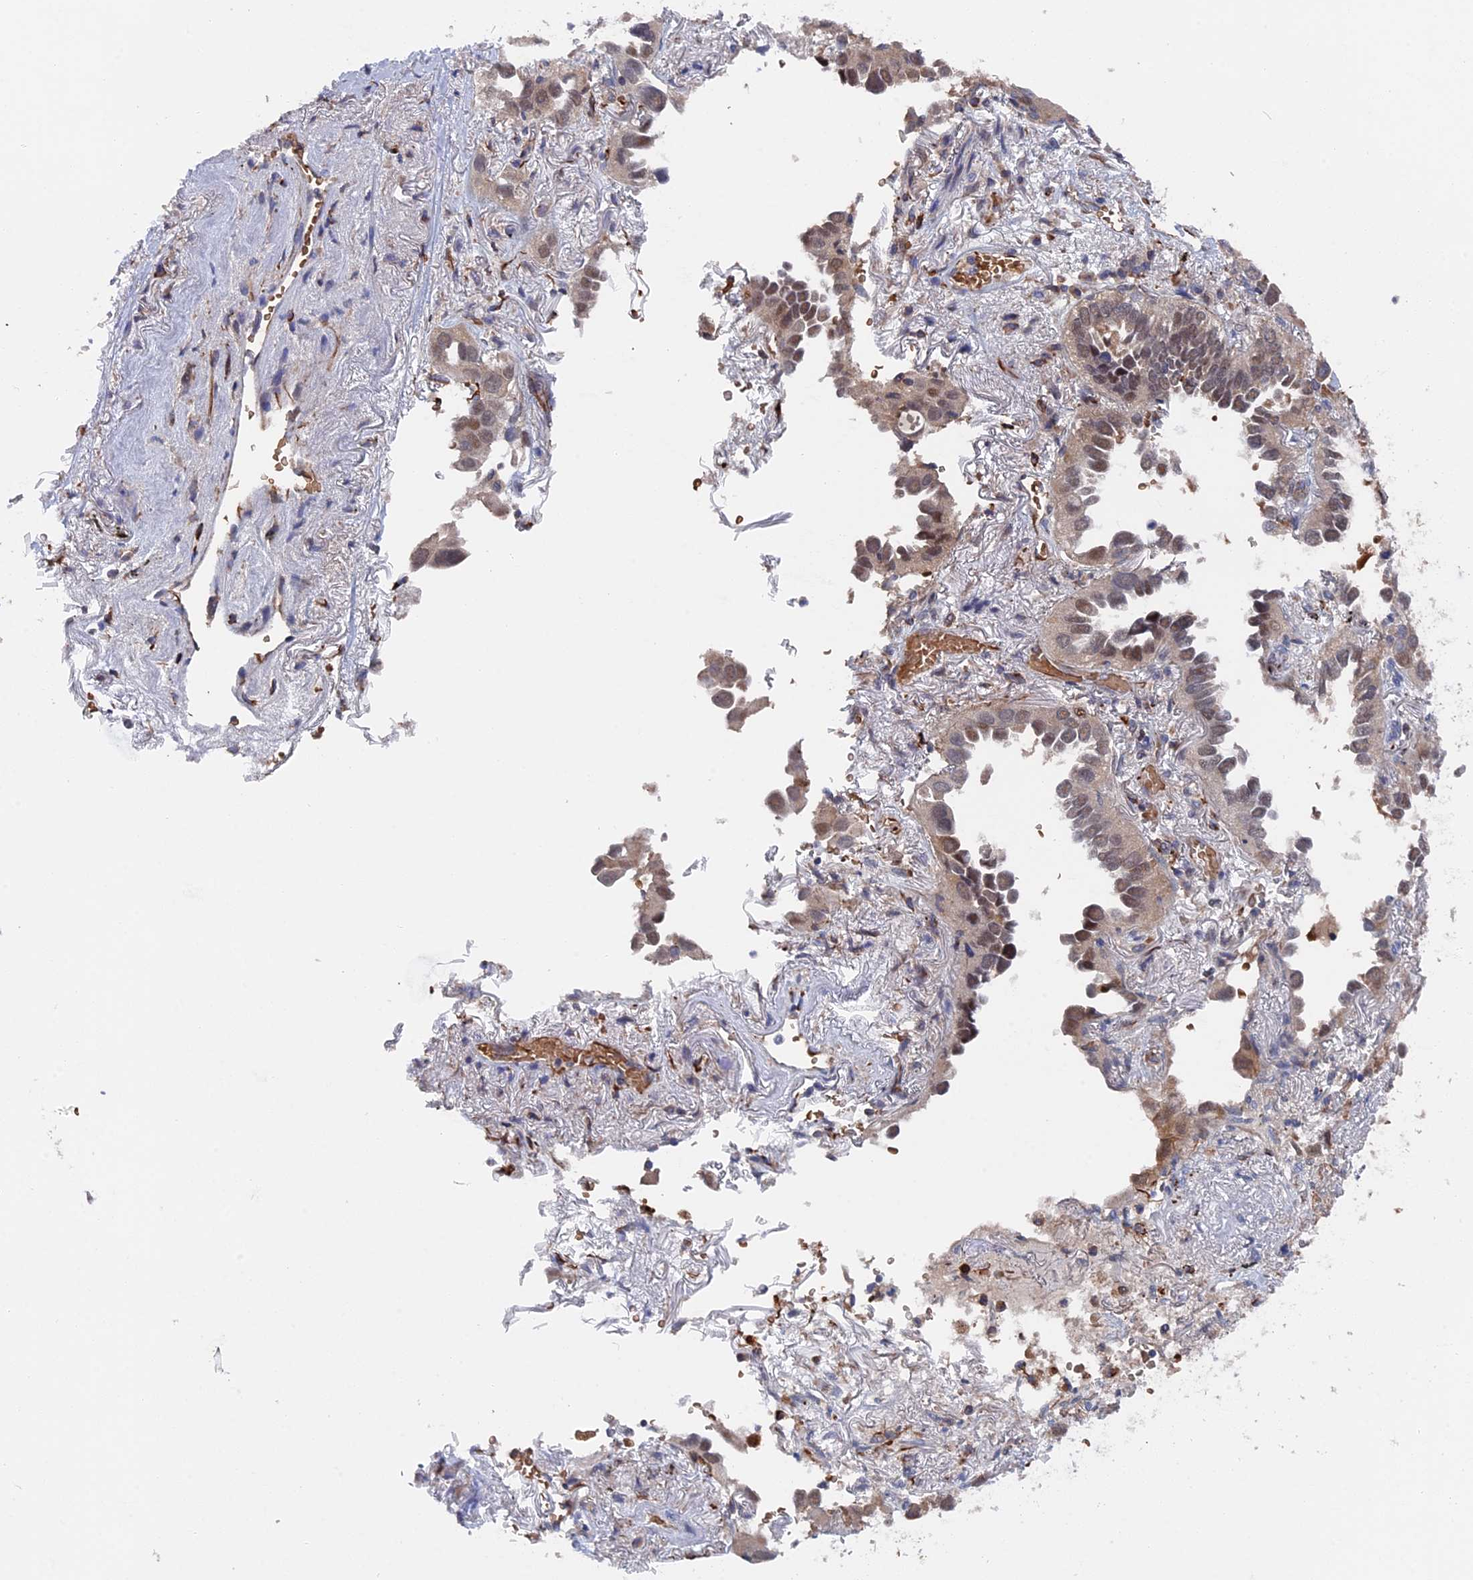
{"staining": {"intensity": "weak", "quantity": "25%-75%", "location": "cytoplasmic/membranous,nuclear"}, "tissue": "lung cancer", "cell_type": "Tumor cells", "image_type": "cancer", "snomed": [{"axis": "morphology", "description": "Adenocarcinoma, NOS"}, {"axis": "topography", "description": "Lung"}], "caption": "About 25%-75% of tumor cells in human lung cancer (adenocarcinoma) display weak cytoplasmic/membranous and nuclear protein staining as visualized by brown immunohistochemical staining.", "gene": "SMG9", "patient": {"sex": "female", "age": 76}}